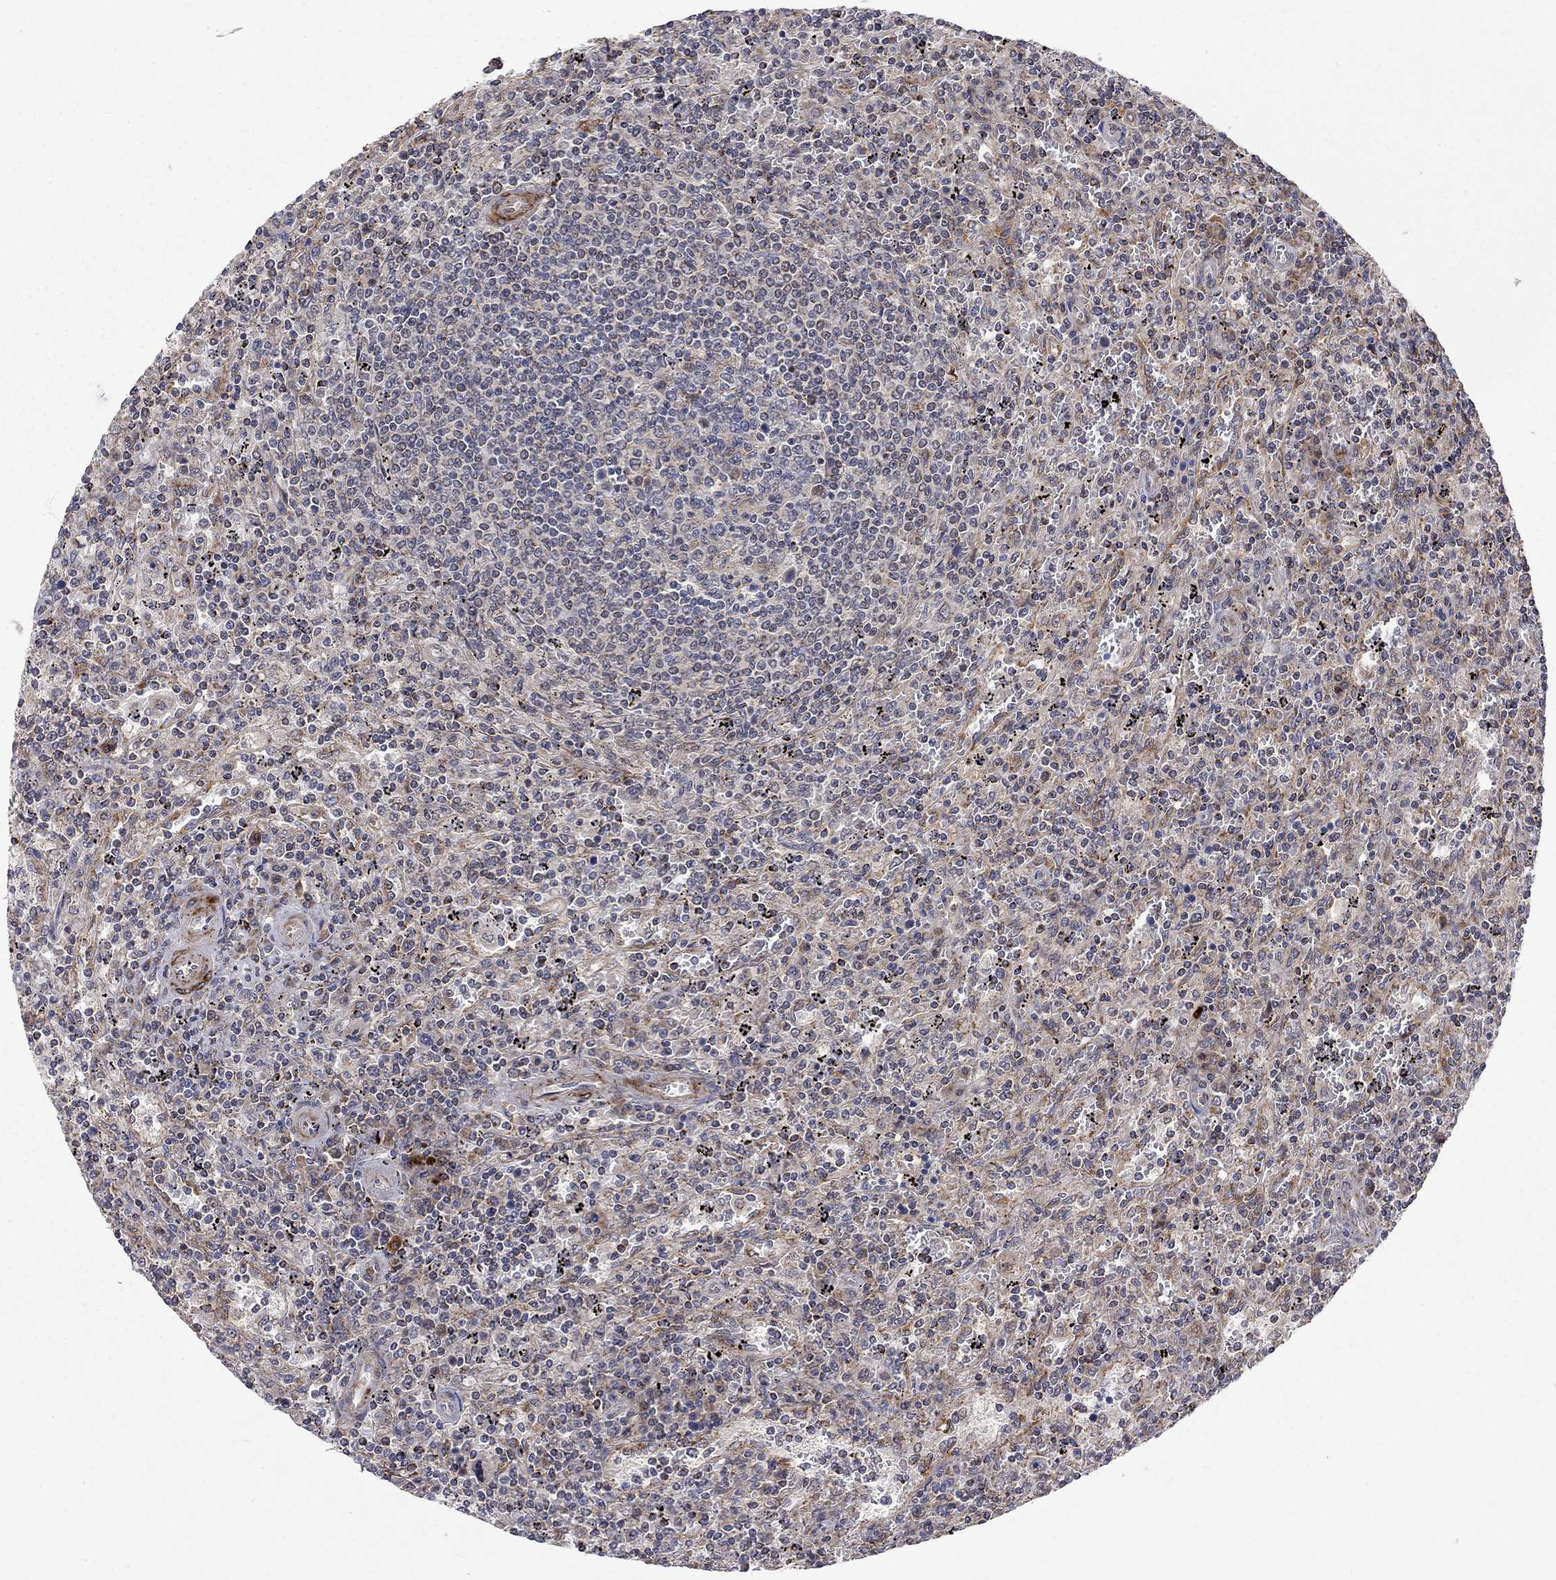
{"staining": {"intensity": "negative", "quantity": "none", "location": "none"}, "tissue": "lymphoma", "cell_type": "Tumor cells", "image_type": "cancer", "snomed": [{"axis": "morphology", "description": "Malignant lymphoma, non-Hodgkin's type, Low grade"}, {"axis": "topography", "description": "Spleen"}], "caption": "The immunohistochemistry micrograph has no significant expression in tumor cells of malignant lymphoma, non-Hodgkin's type (low-grade) tissue.", "gene": "IDS", "patient": {"sex": "male", "age": 62}}